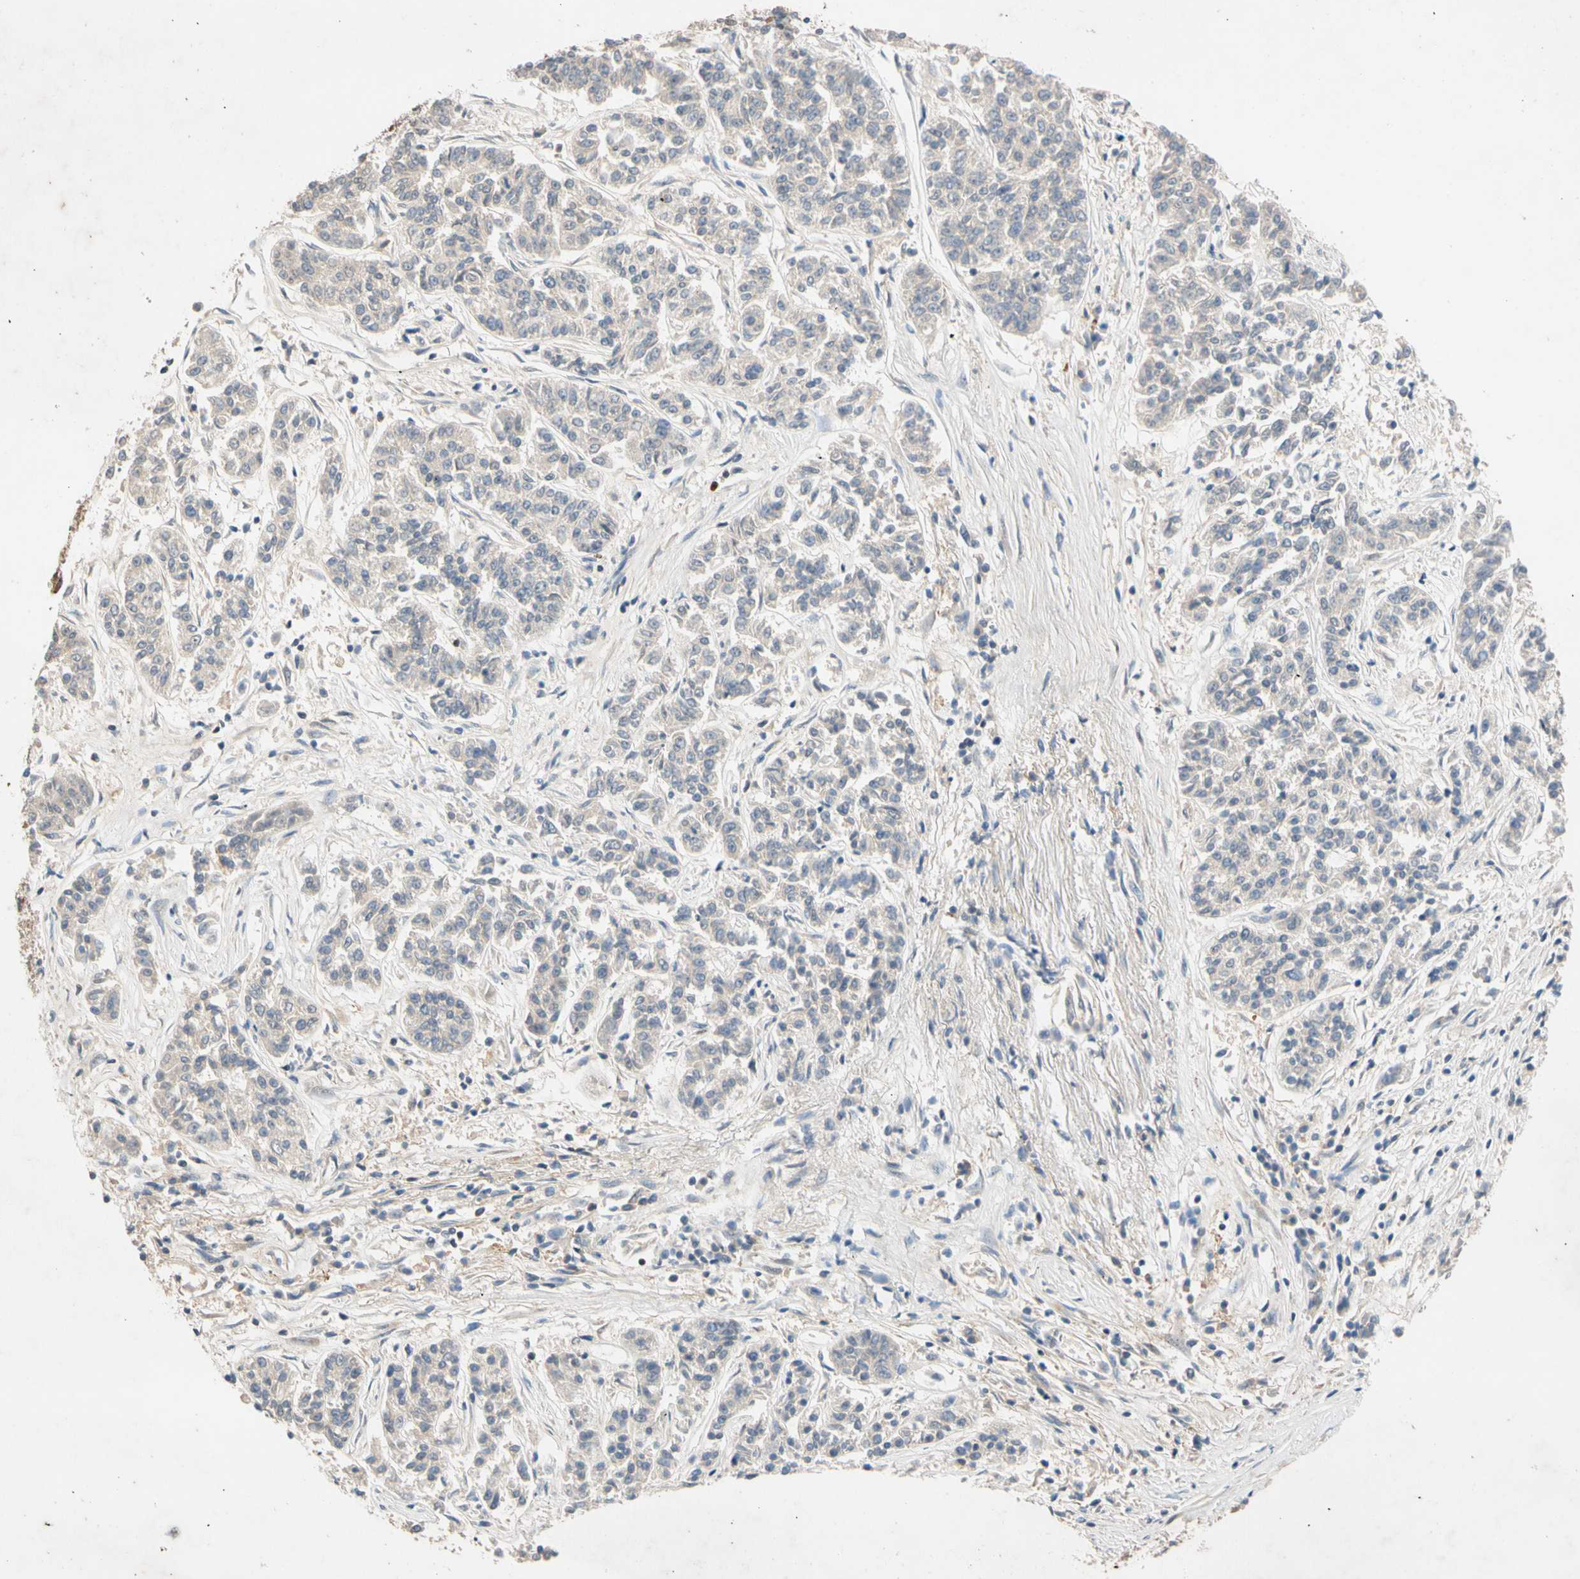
{"staining": {"intensity": "negative", "quantity": "none", "location": "none"}, "tissue": "lung cancer", "cell_type": "Tumor cells", "image_type": "cancer", "snomed": [{"axis": "morphology", "description": "Adenocarcinoma, NOS"}, {"axis": "topography", "description": "Lung"}], "caption": "The histopathology image displays no staining of tumor cells in lung cancer.", "gene": "CNST", "patient": {"sex": "male", "age": 84}}